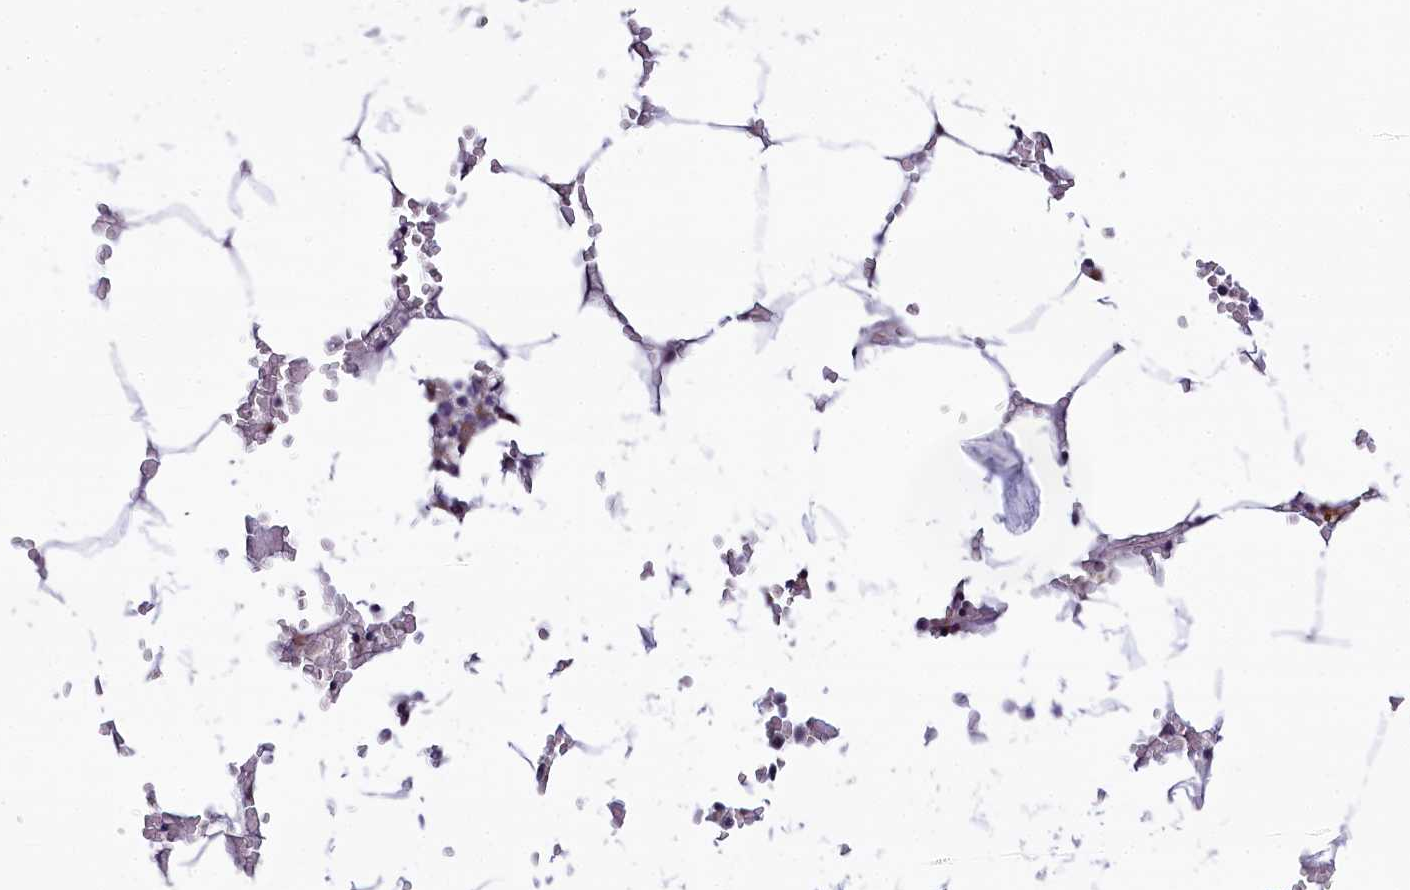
{"staining": {"intensity": "negative", "quantity": "none", "location": "none"}, "tissue": "bone marrow", "cell_type": "Hematopoietic cells", "image_type": "normal", "snomed": [{"axis": "morphology", "description": "Normal tissue, NOS"}, {"axis": "topography", "description": "Bone marrow"}], "caption": "An immunohistochemistry (IHC) histopathology image of normal bone marrow is shown. There is no staining in hematopoietic cells of bone marrow. Brightfield microscopy of immunohistochemistry stained with DAB (brown) and hematoxylin (blue), captured at high magnification.", "gene": "TCOF1", "patient": {"sex": "male", "age": 70}}